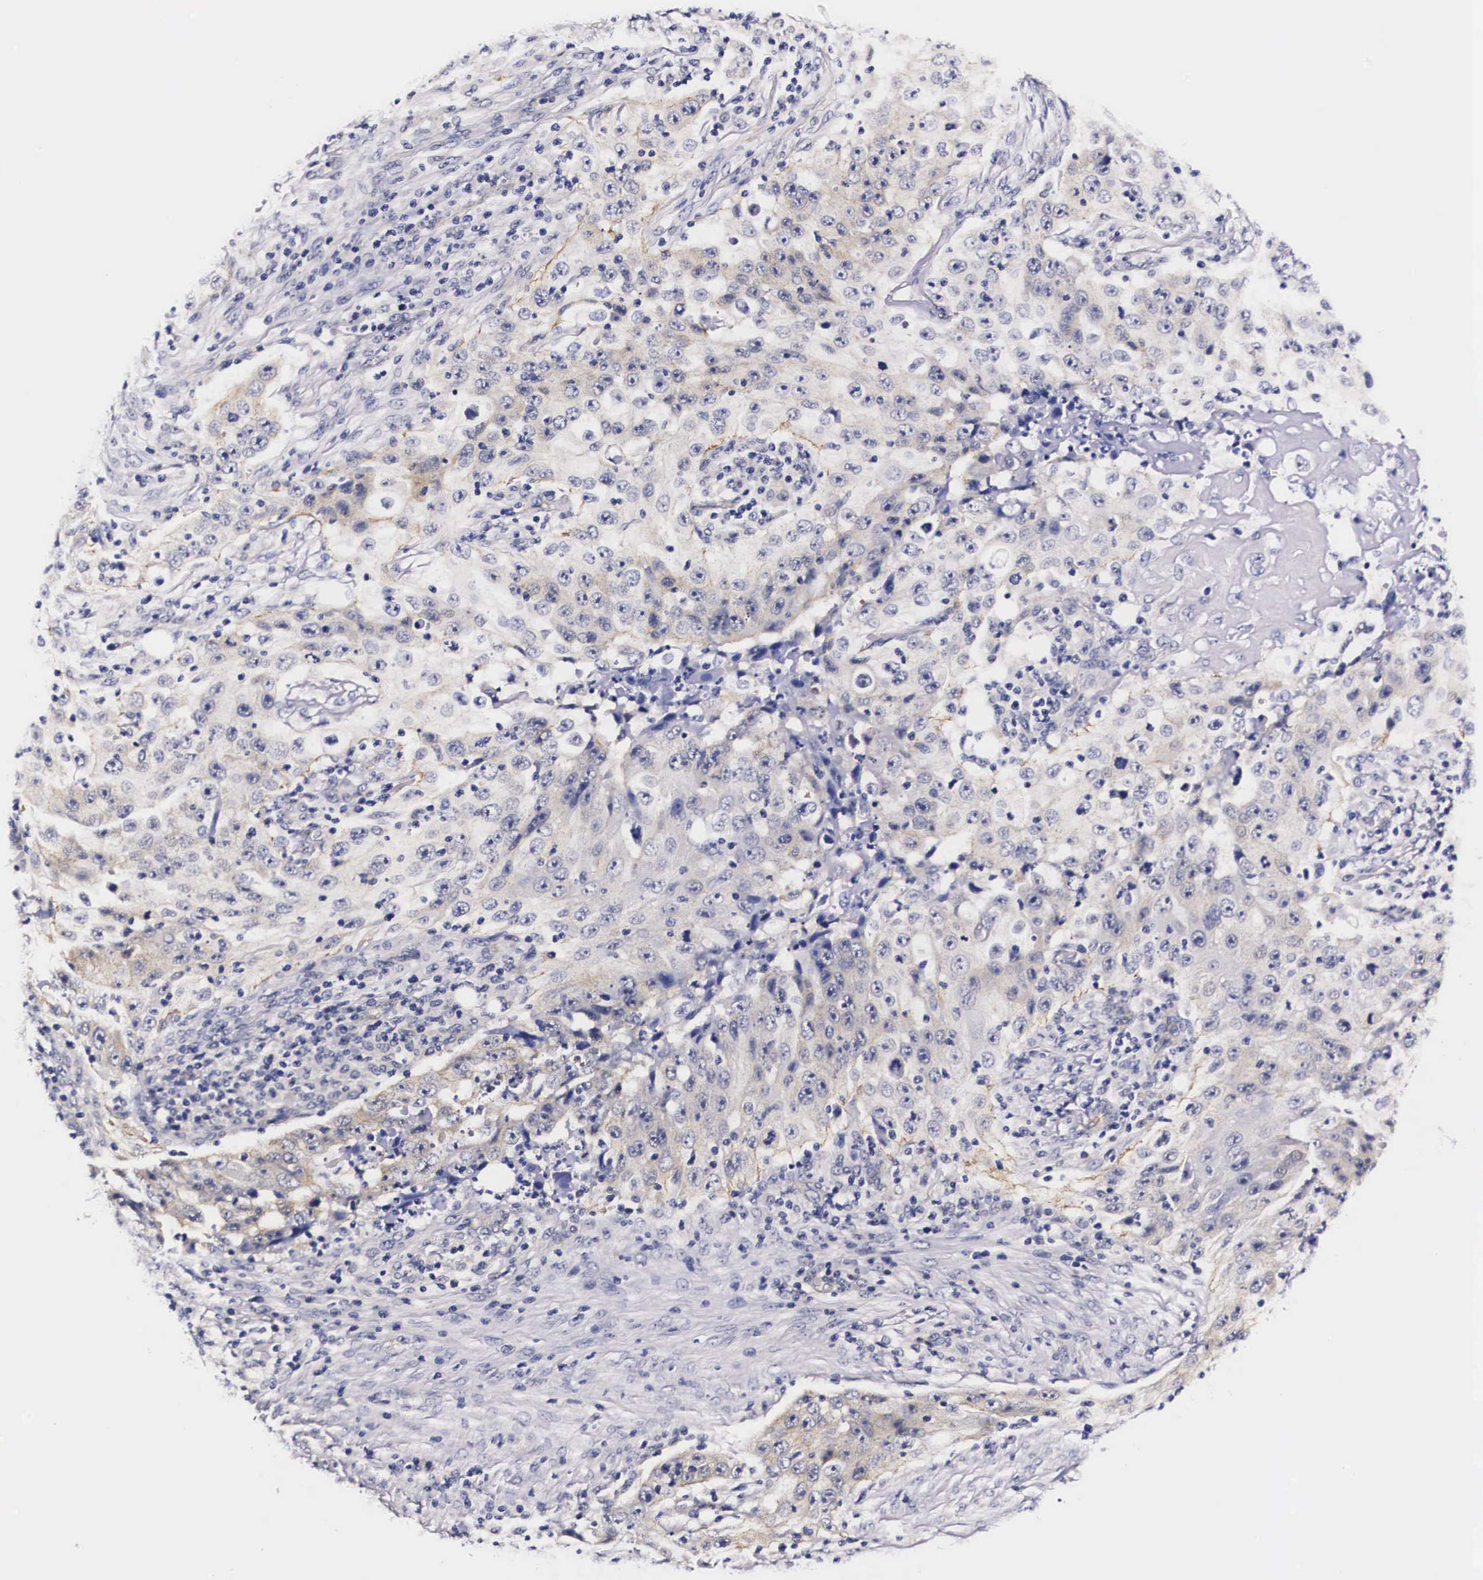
{"staining": {"intensity": "negative", "quantity": "none", "location": "none"}, "tissue": "lung cancer", "cell_type": "Tumor cells", "image_type": "cancer", "snomed": [{"axis": "morphology", "description": "Squamous cell carcinoma, NOS"}, {"axis": "topography", "description": "Lung"}], "caption": "IHC histopathology image of squamous cell carcinoma (lung) stained for a protein (brown), which reveals no staining in tumor cells. (DAB (3,3'-diaminobenzidine) immunohistochemistry visualized using brightfield microscopy, high magnification).", "gene": "PHETA2", "patient": {"sex": "male", "age": 64}}